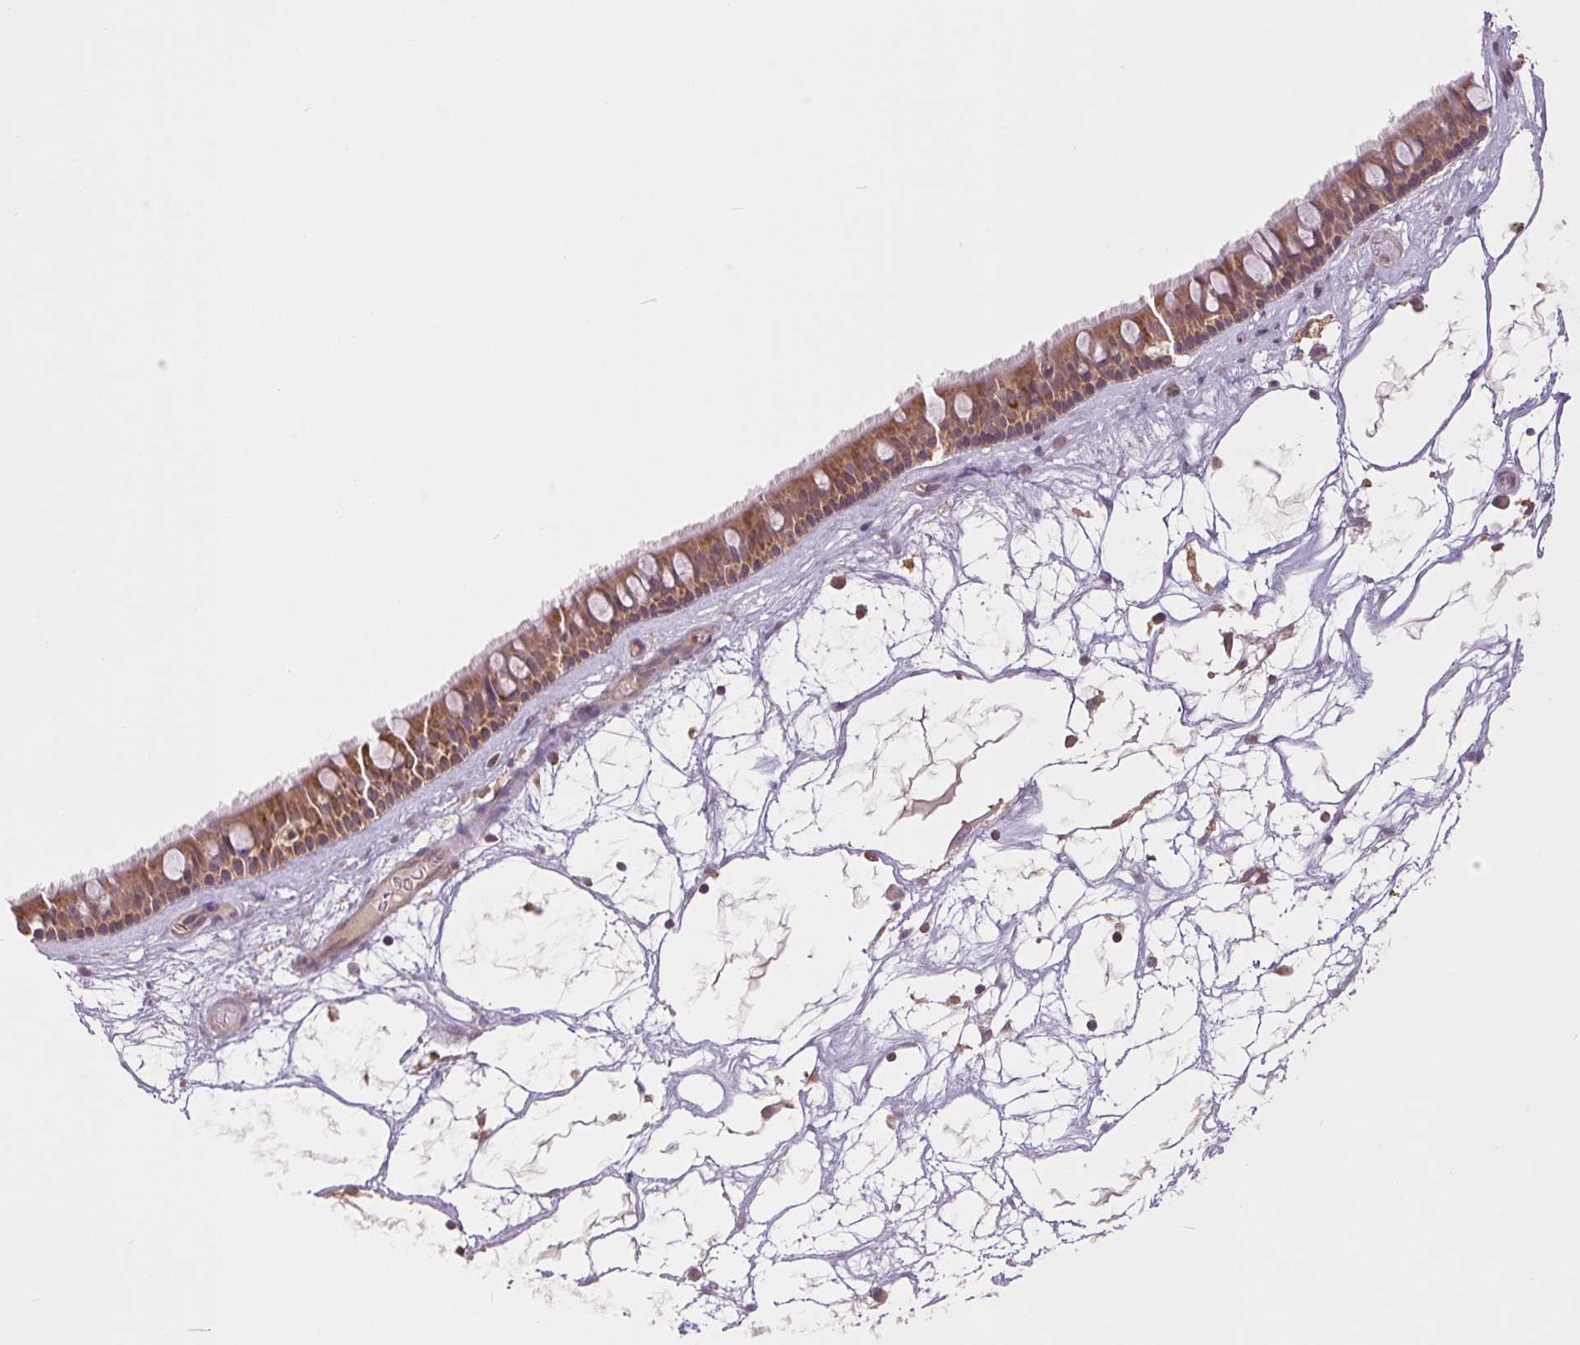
{"staining": {"intensity": "moderate", "quantity": ">75%", "location": "cytoplasmic/membranous"}, "tissue": "nasopharynx", "cell_type": "Respiratory epithelial cells", "image_type": "normal", "snomed": [{"axis": "morphology", "description": "Normal tissue, NOS"}, {"axis": "topography", "description": "Nasopharynx"}], "caption": "Protein staining displays moderate cytoplasmic/membranous staining in about >75% of respiratory epithelial cells in normal nasopharynx.", "gene": "MAP3K5", "patient": {"sex": "male", "age": 68}}